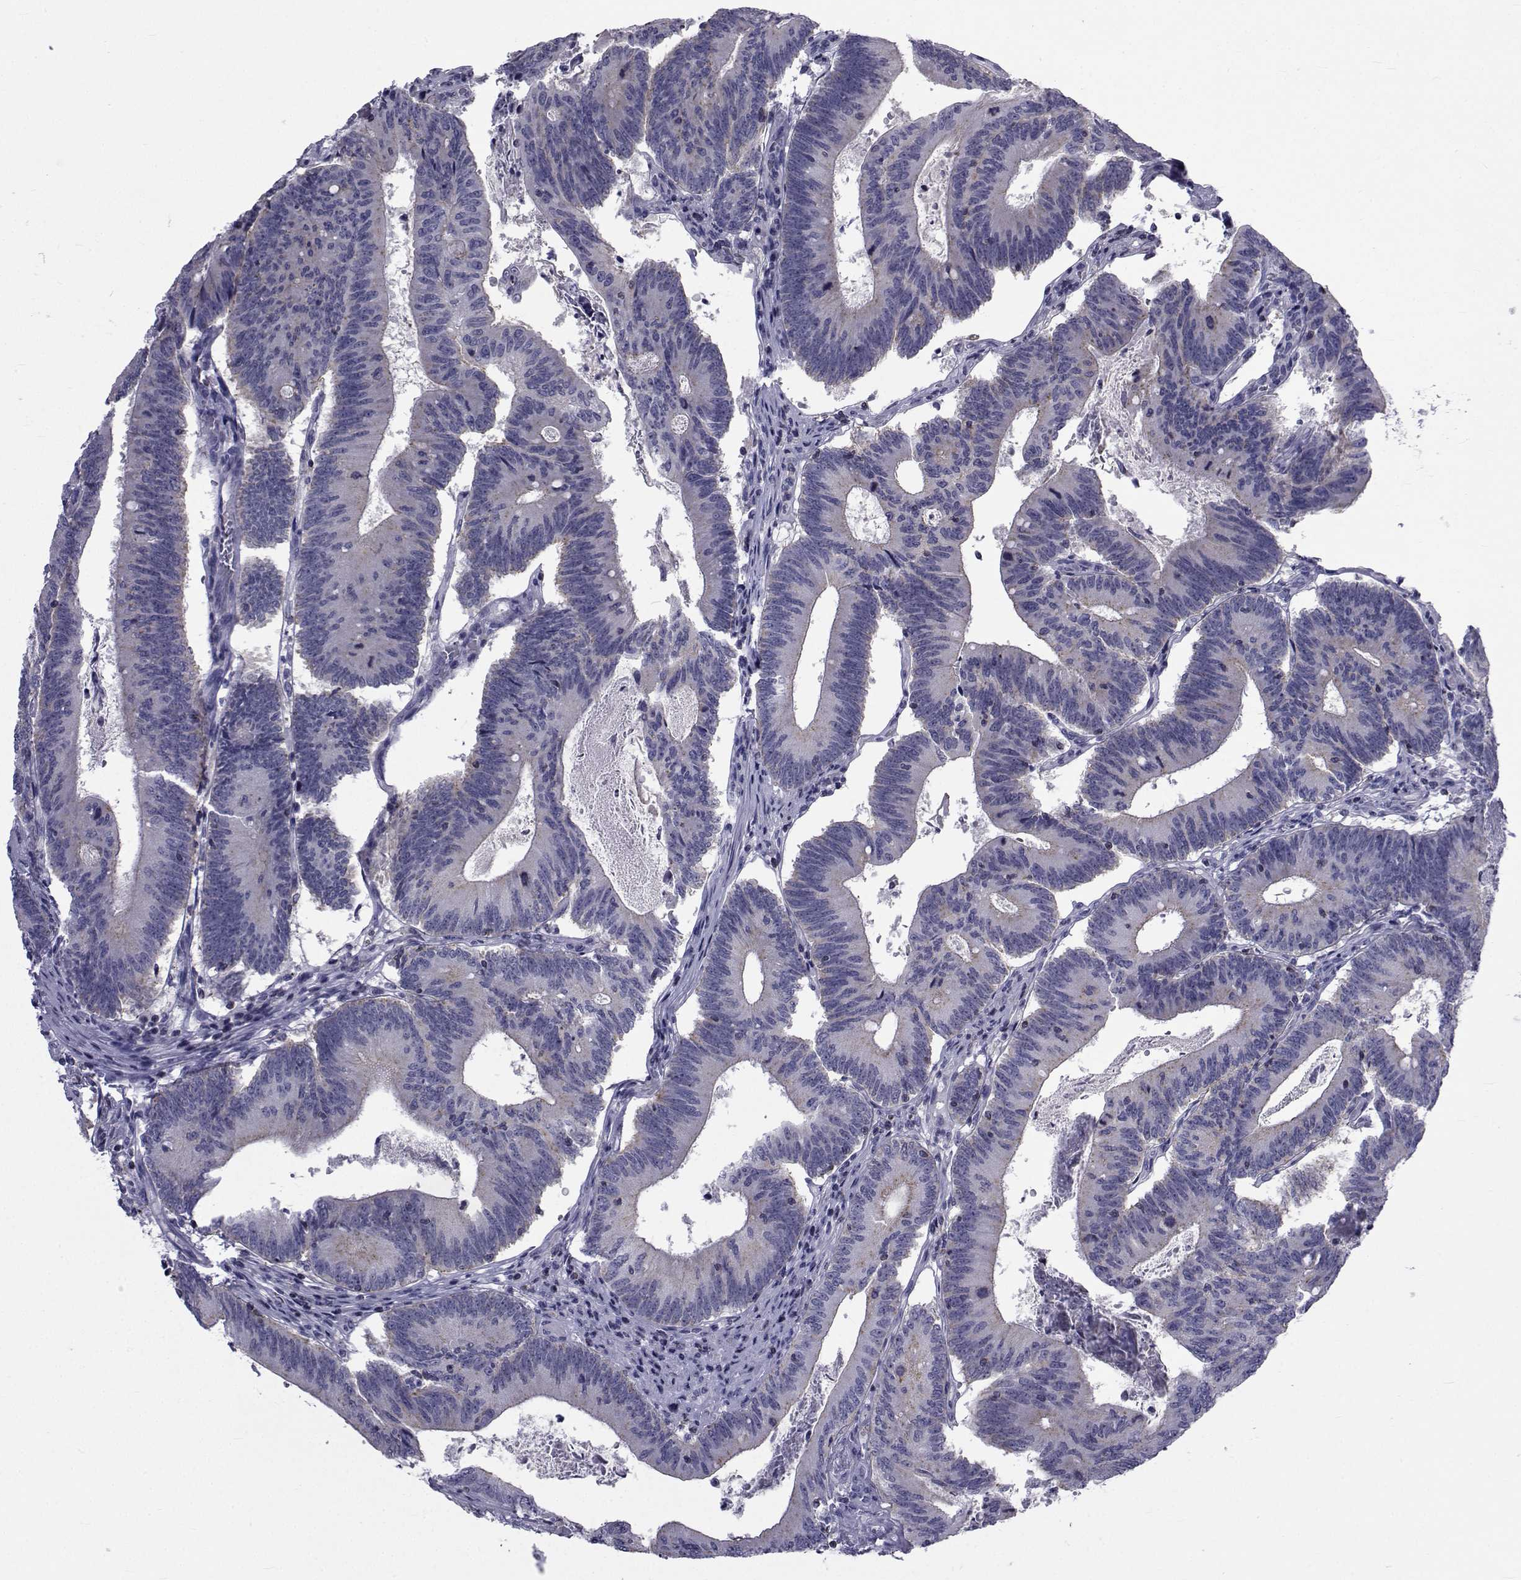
{"staining": {"intensity": "moderate", "quantity": "25%-75%", "location": "cytoplasmic/membranous"}, "tissue": "colorectal cancer", "cell_type": "Tumor cells", "image_type": "cancer", "snomed": [{"axis": "morphology", "description": "Adenocarcinoma, NOS"}, {"axis": "topography", "description": "Colon"}], "caption": "Immunohistochemistry (IHC) (DAB (3,3'-diaminobenzidine)) staining of colorectal cancer displays moderate cytoplasmic/membranous protein positivity in approximately 25%-75% of tumor cells.", "gene": "PDE6H", "patient": {"sex": "female", "age": 70}}